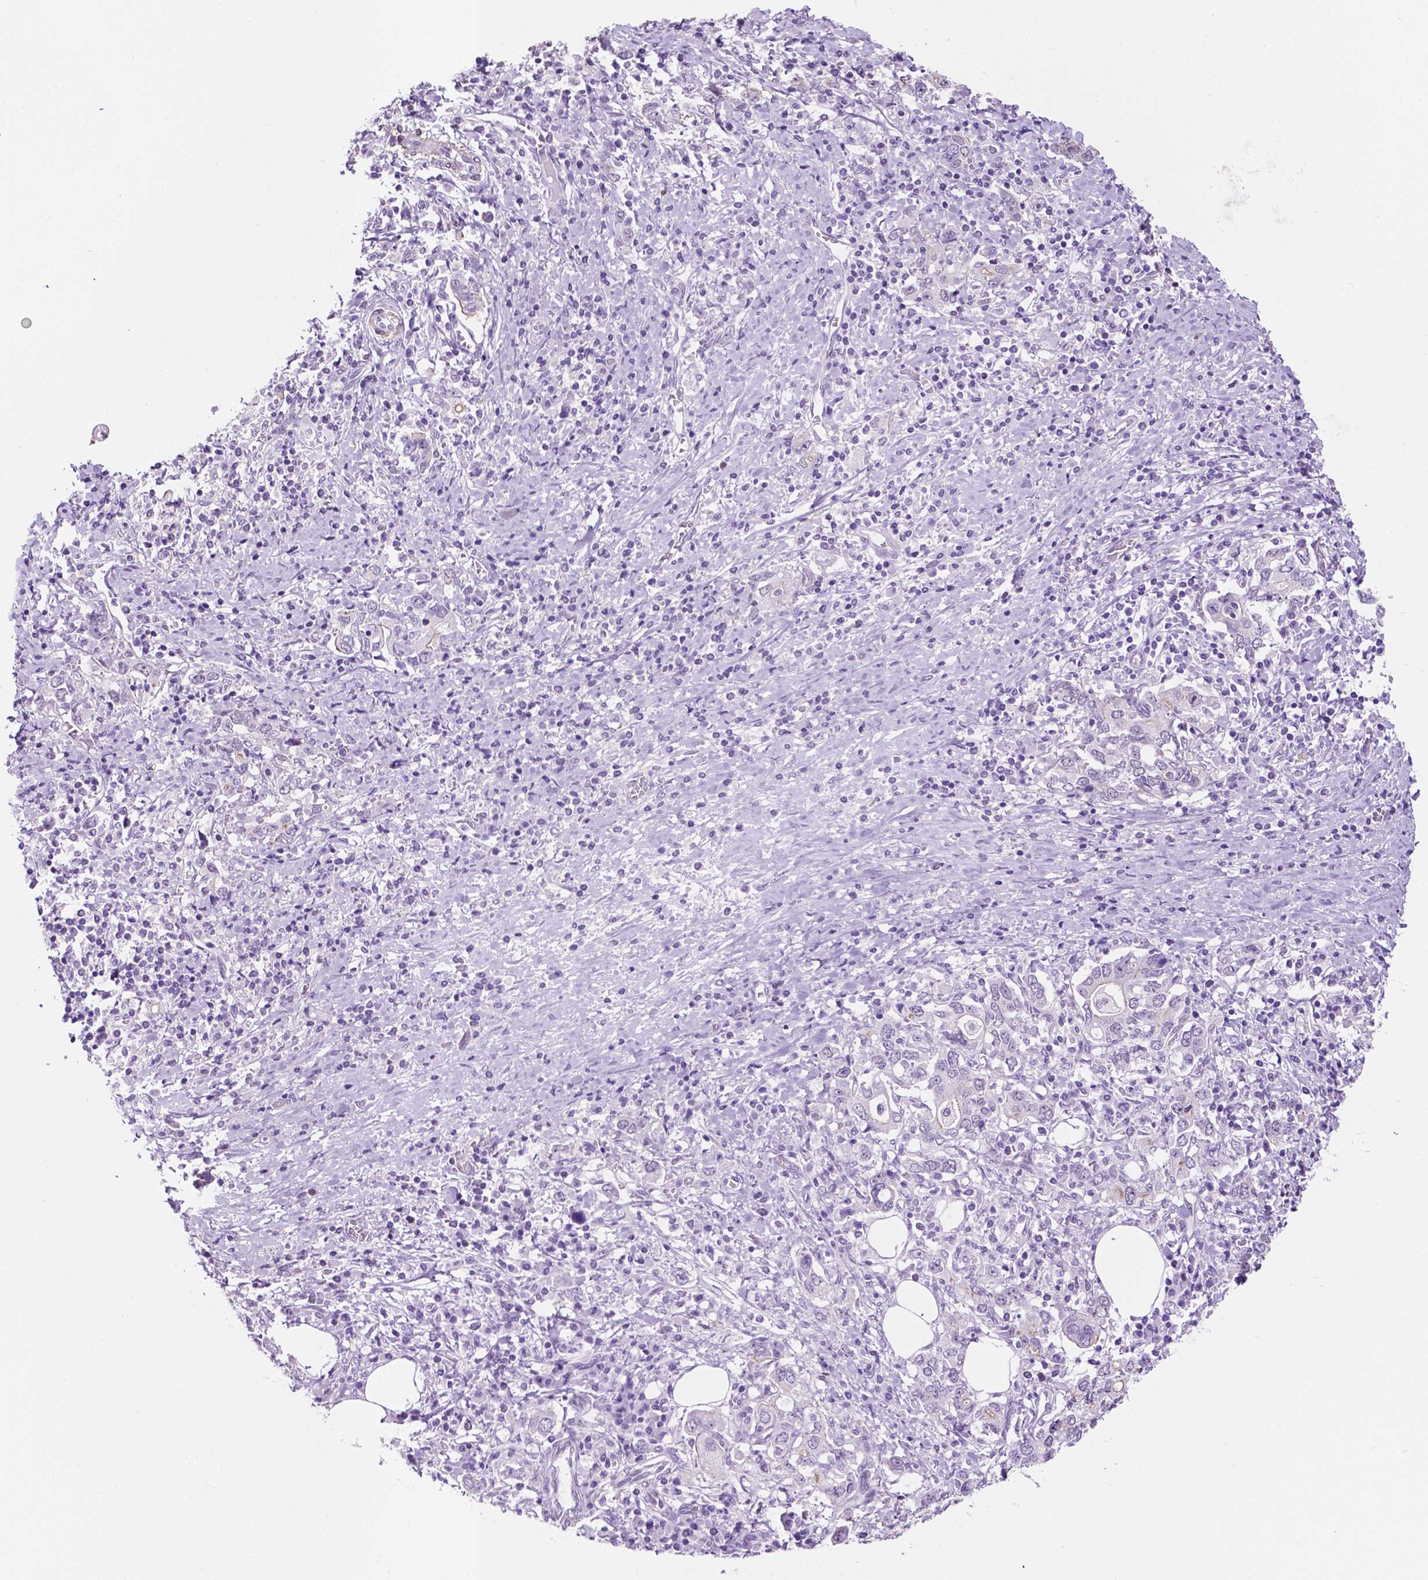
{"staining": {"intensity": "negative", "quantity": "none", "location": "none"}, "tissue": "stomach cancer", "cell_type": "Tumor cells", "image_type": "cancer", "snomed": [{"axis": "morphology", "description": "Adenocarcinoma, NOS"}, {"axis": "topography", "description": "Stomach, upper"}, {"axis": "topography", "description": "Stomach"}], "caption": "Adenocarcinoma (stomach) was stained to show a protein in brown. There is no significant staining in tumor cells.", "gene": "ACY3", "patient": {"sex": "male", "age": 62}}